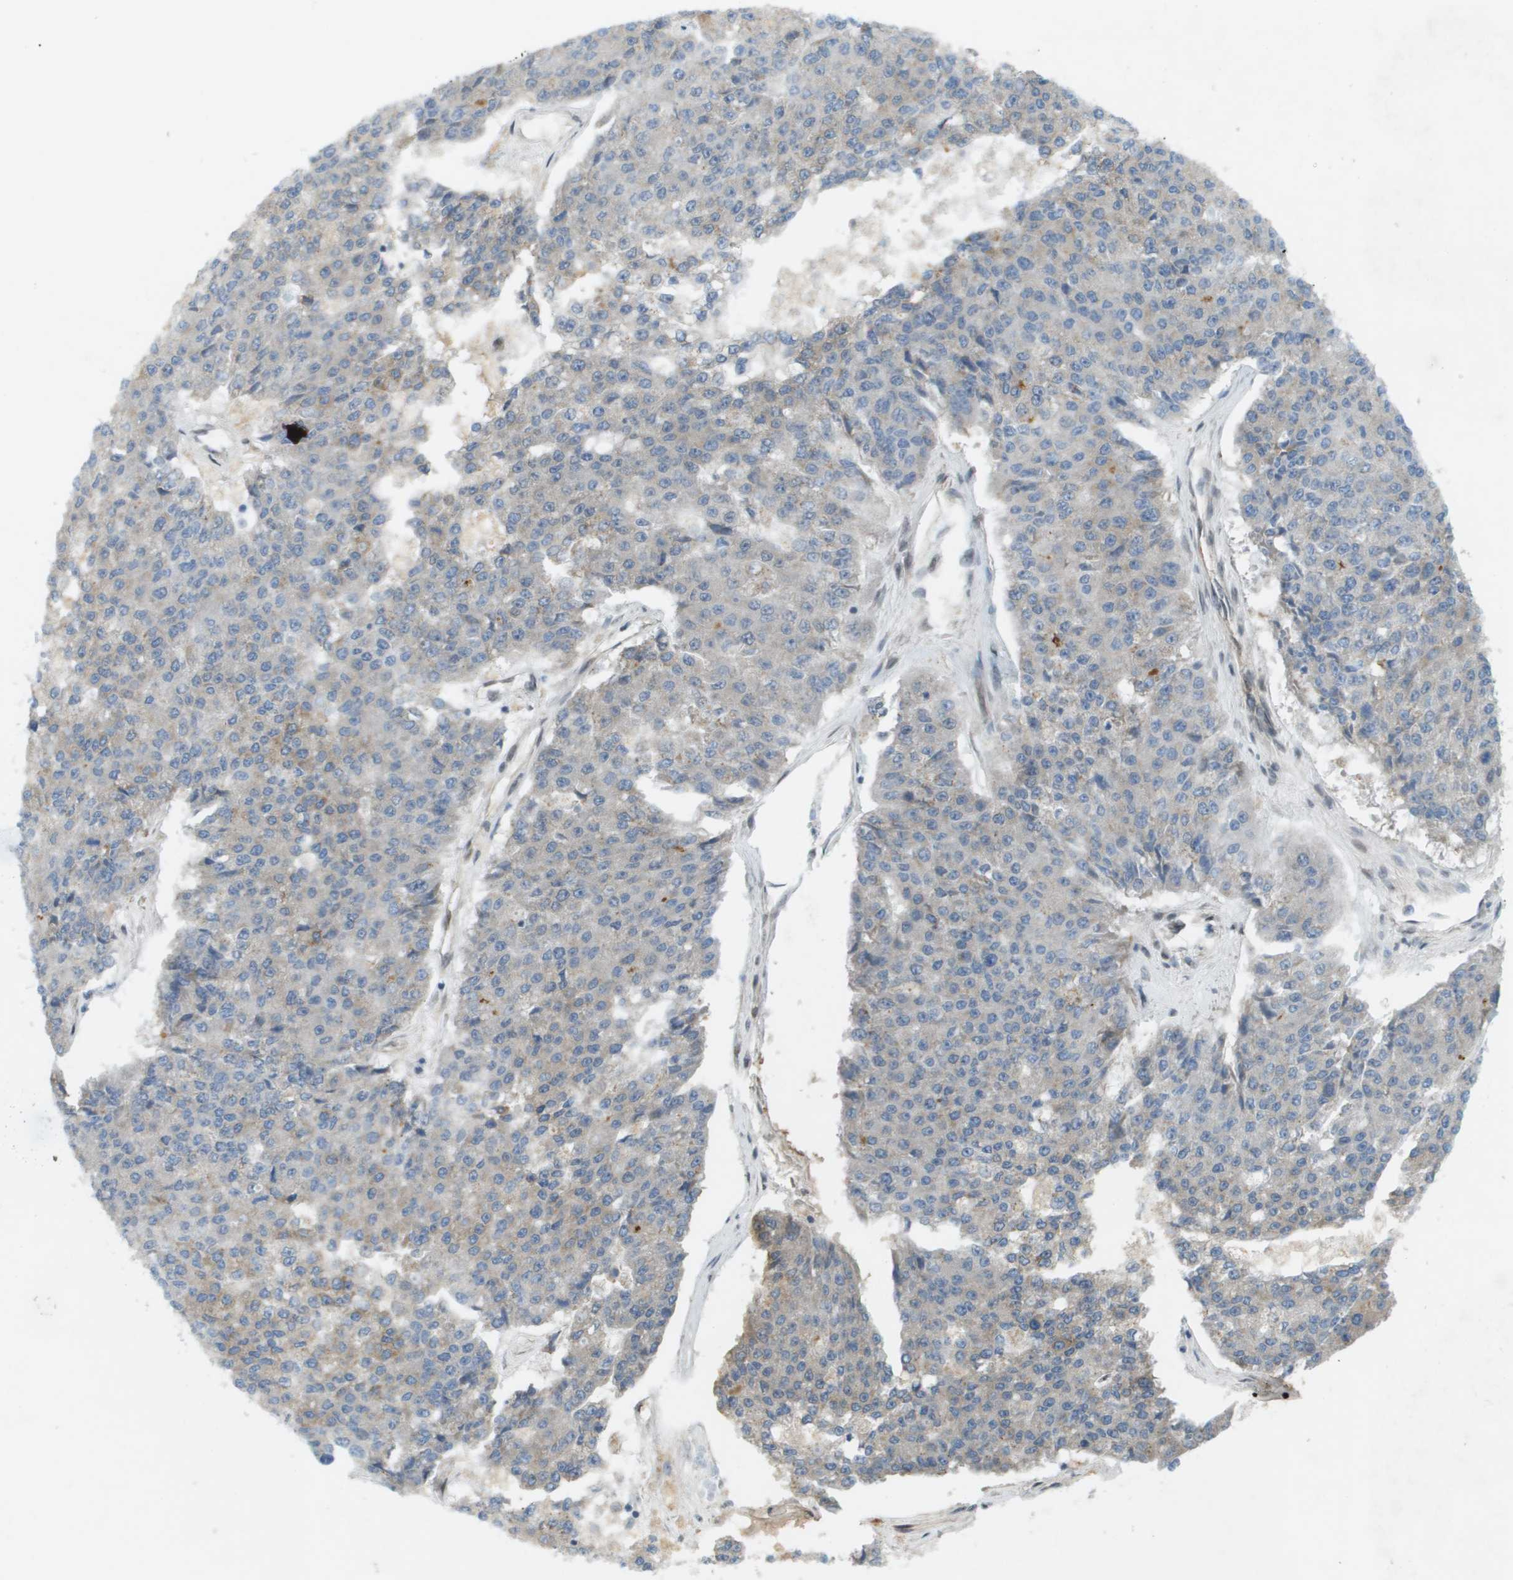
{"staining": {"intensity": "weak", "quantity": "<25%", "location": "cytoplasmic/membranous"}, "tissue": "pancreatic cancer", "cell_type": "Tumor cells", "image_type": "cancer", "snomed": [{"axis": "morphology", "description": "Adenocarcinoma, NOS"}, {"axis": "topography", "description": "Pancreas"}], "caption": "Histopathology image shows no protein expression in tumor cells of pancreatic cancer (adenocarcinoma) tissue.", "gene": "CACNB4", "patient": {"sex": "male", "age": 50}}